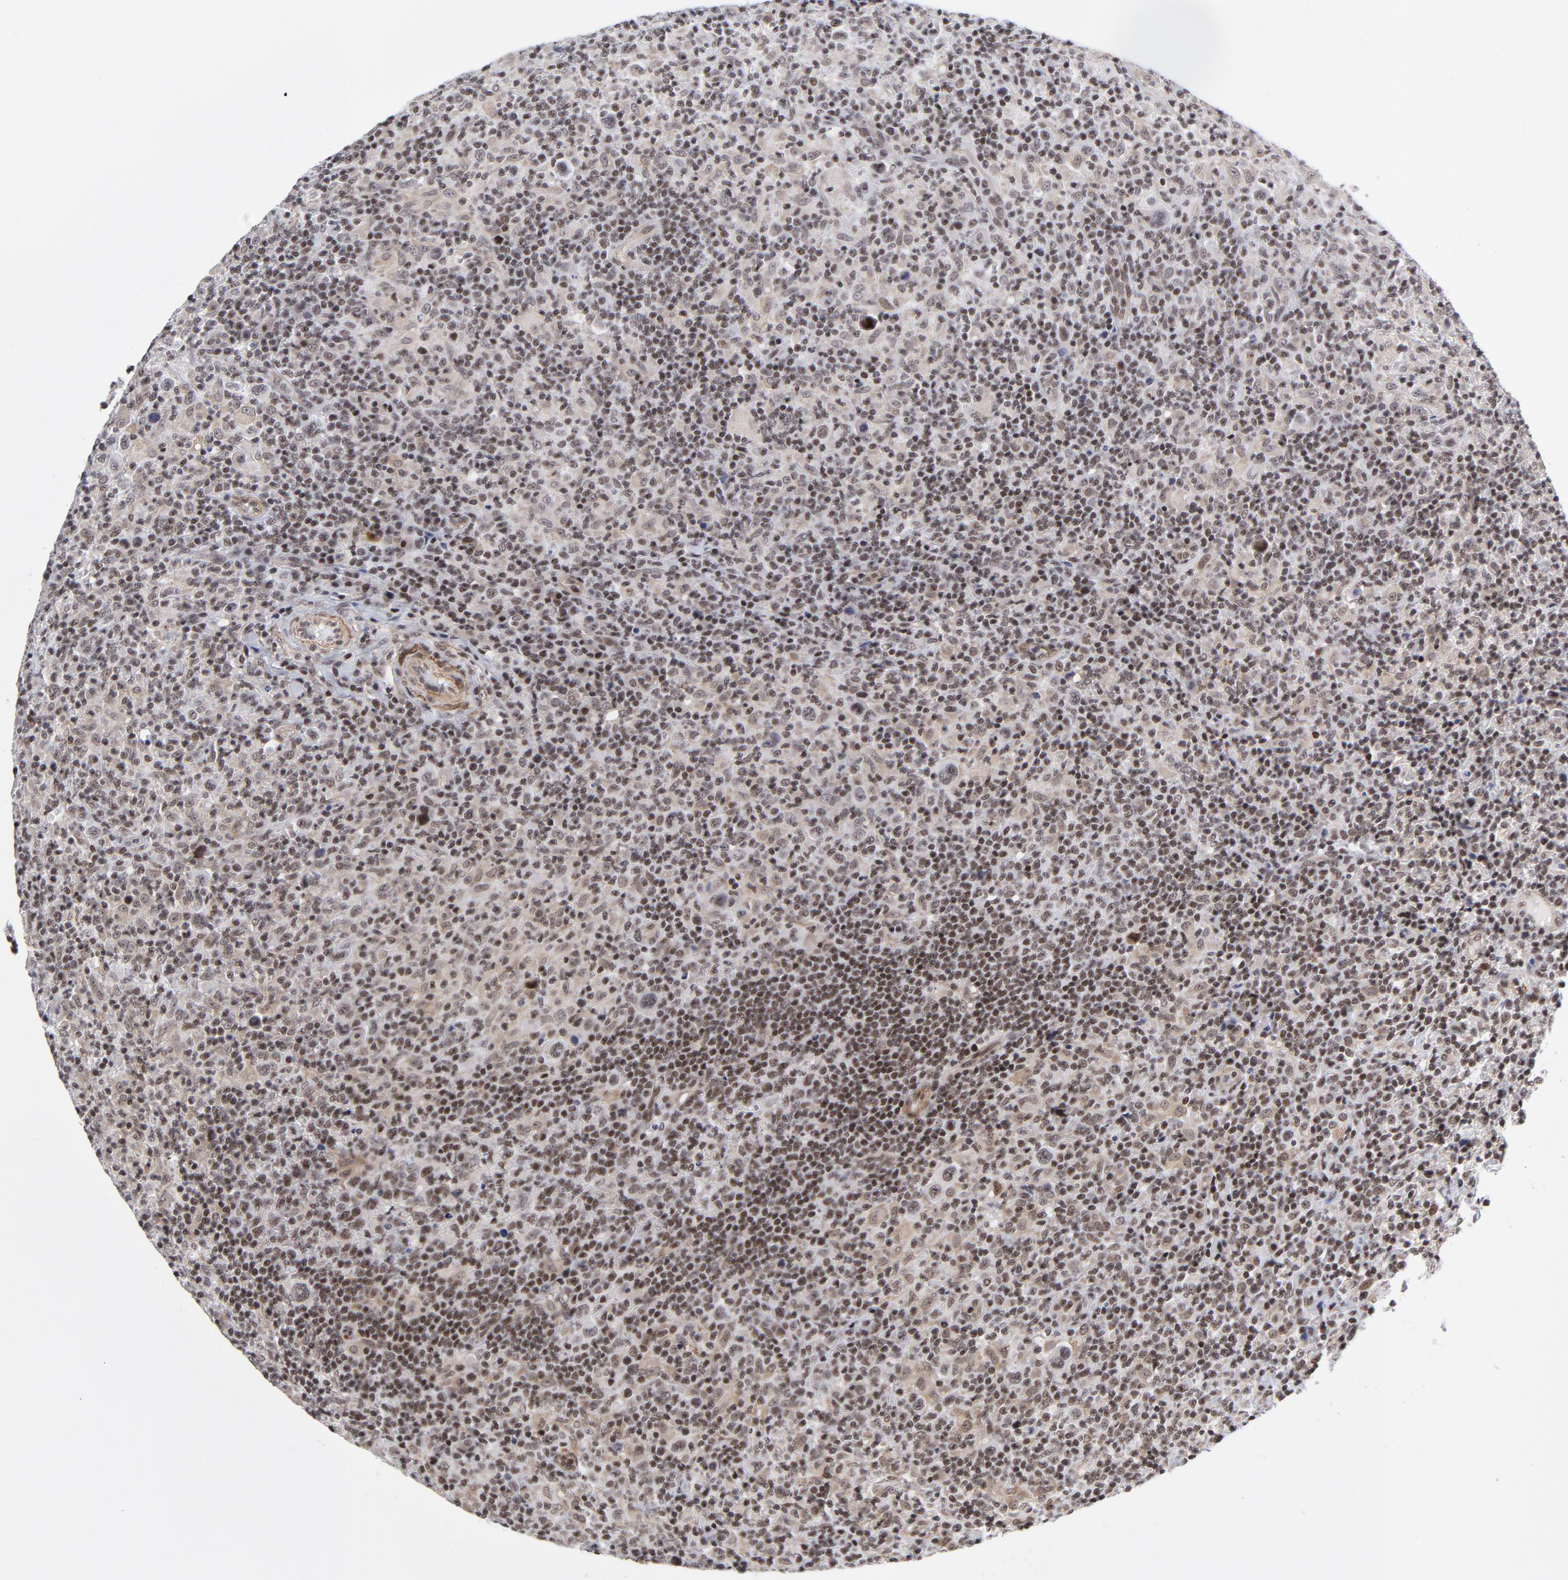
{"staining": {"intensity": "strong", "quantity": ">75%", "location": "nuclear"}, "tissue": "lymphoma", "cell_type": "Tumor cells", "image_type": "cancer", "snomed": [{"axis": "morphology", "description": "Hodgkin's disease, NOS"}, {"axis": "topography", "description": "Lymph node"}], "caption": "Immunohistochemical staining of lymphoma exhibits high levels of strong nuclear staining in approximately >75% of tumor cells.", "gene": "CTCF", "patient": {"sex": "male", "age": 65}}